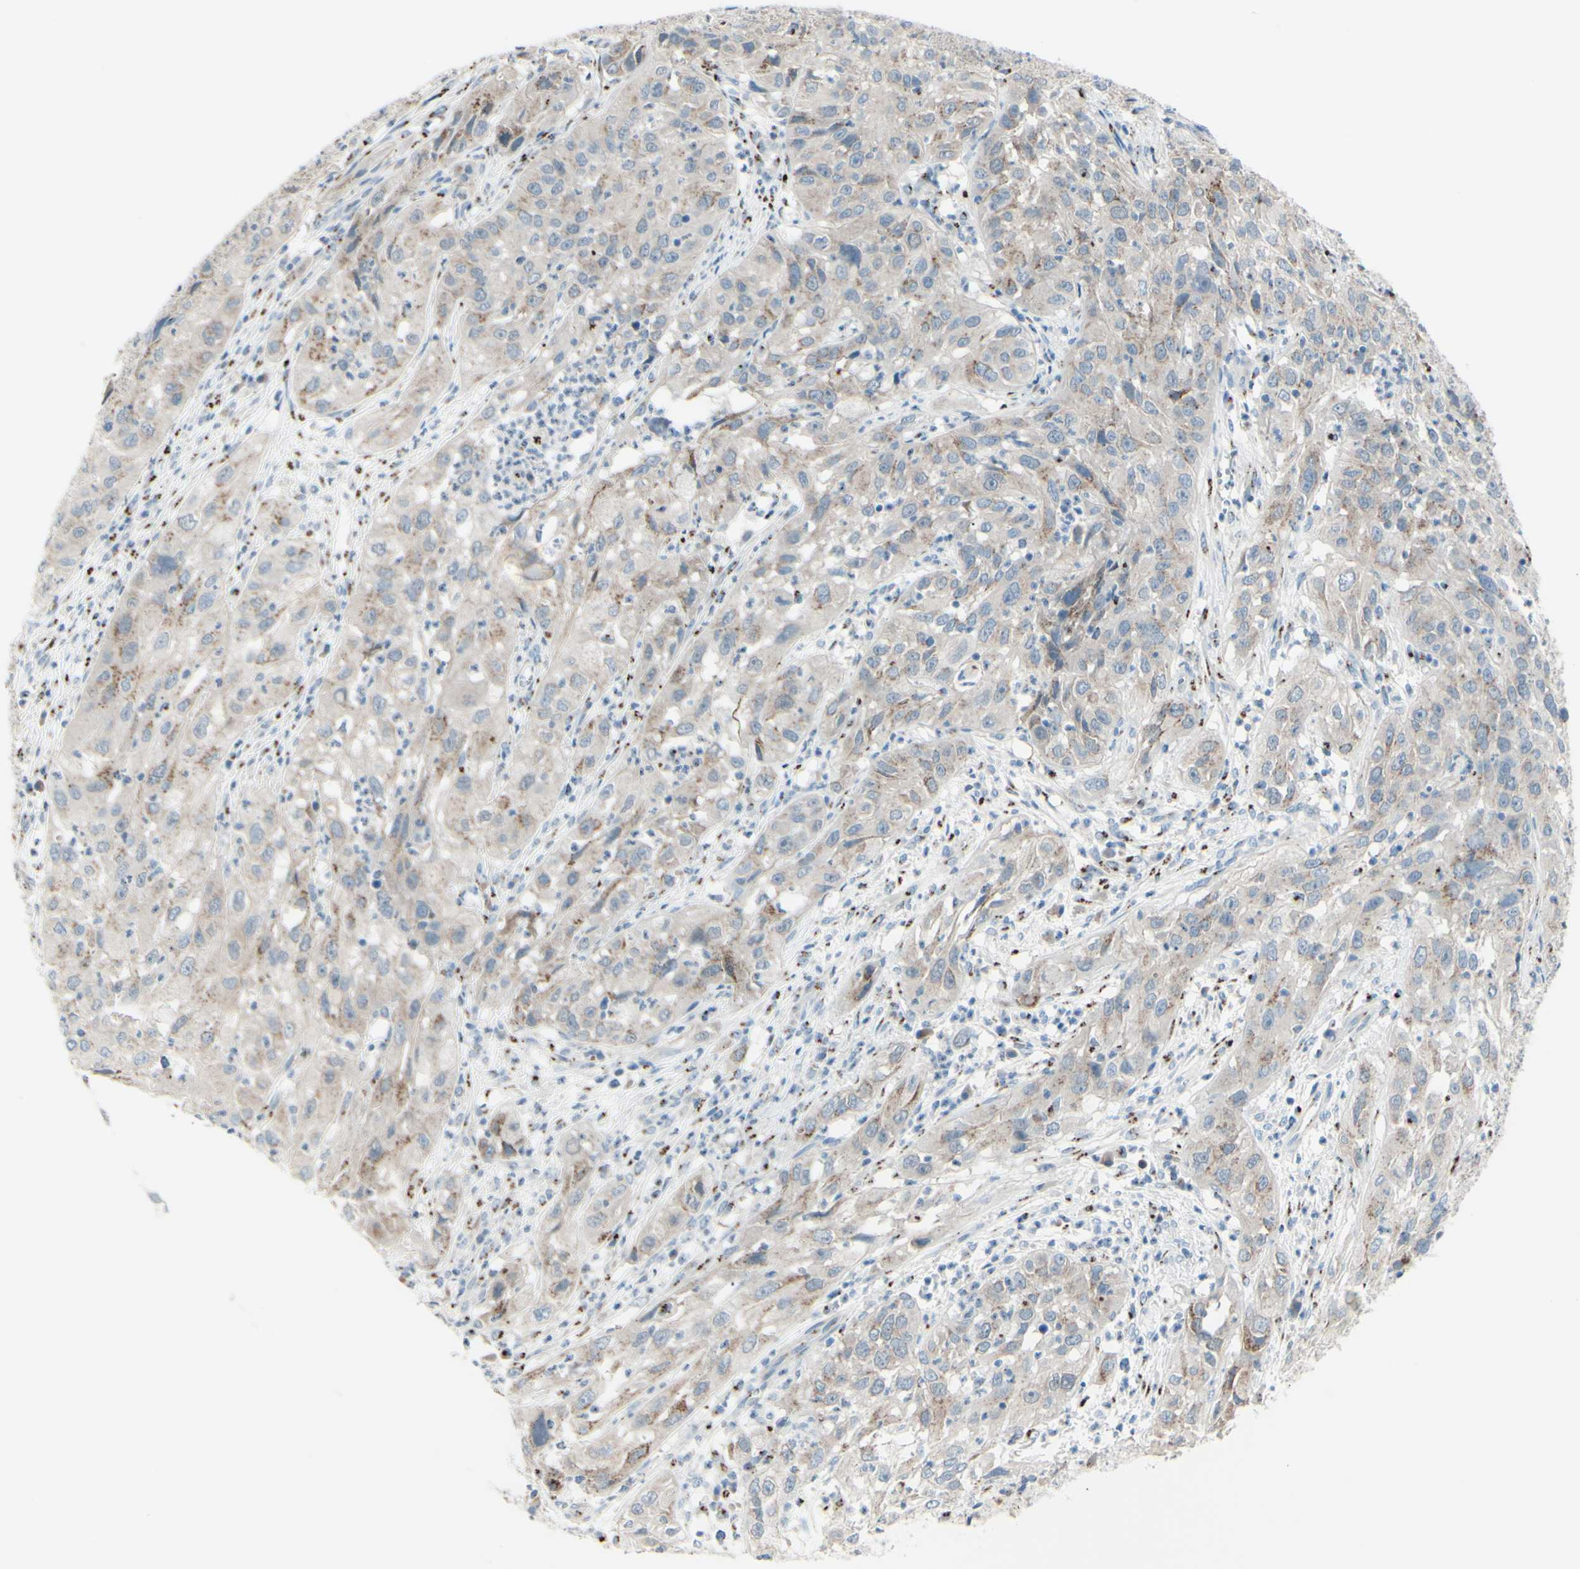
{"staining": {"intensity": "weak", "quantity": "25%-75%", "location": "cytoplasmic/membranous"}, "tissue": "cervical cancer", "cell_type": "Tumor cells", "image_type": "cancer", "snomed": [{"axis": "morphology", "description": "Squamous cell carcinoma, NOS"}, {"axis": "topography", "description": "Cervix"}], "caption": "Immunohistochemical staining of human cervical squamous cell carcinoma reveals low levels of weak cytoplasmic/membranous protein positivity in approximately 25%-75% of tumor cells.", "gene": "B4GALT1", "patient": {"sex": "female", "age": 32}}